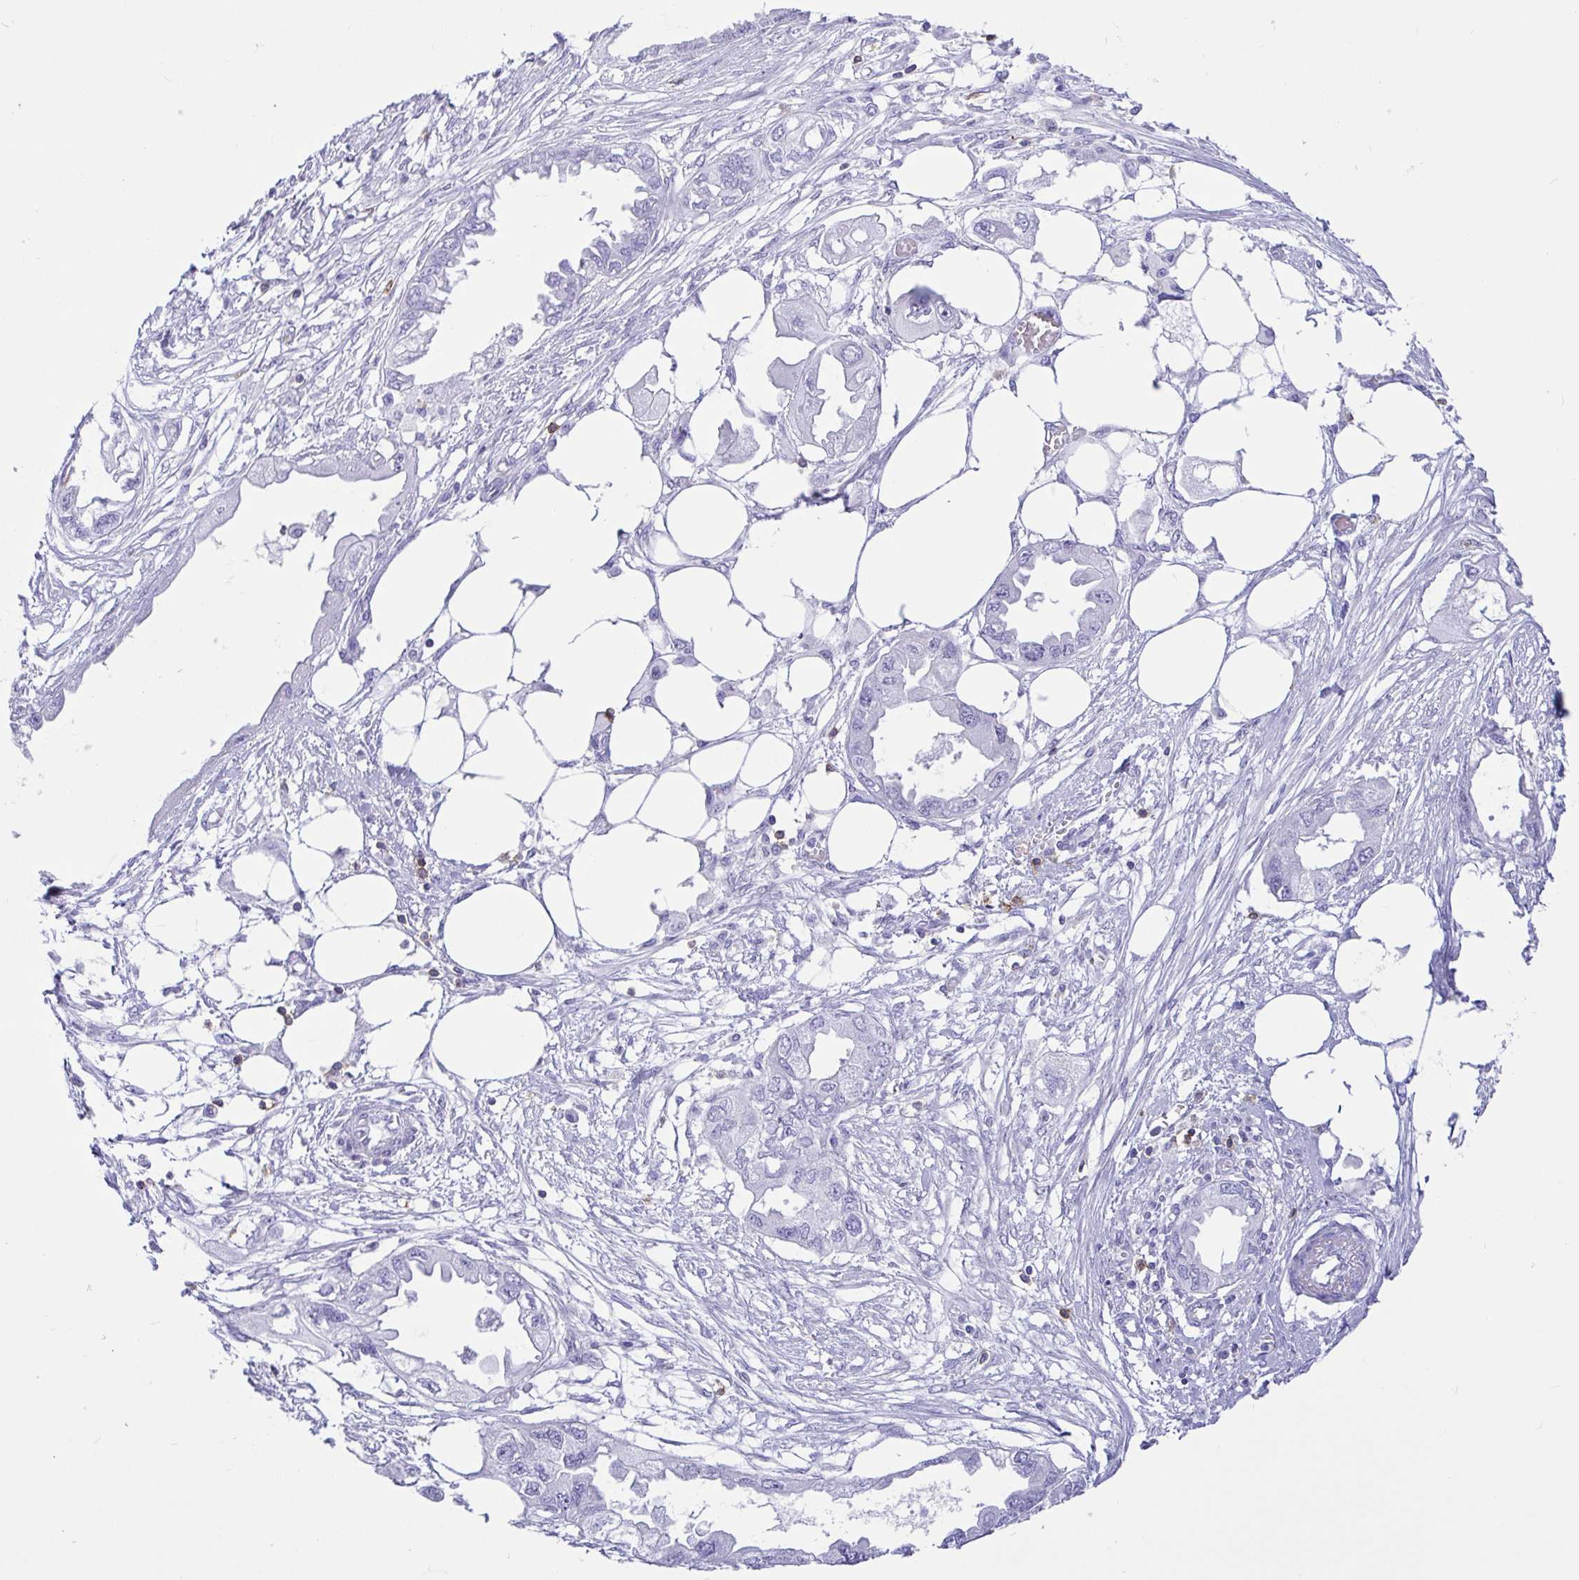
{"staining": {"intensity": "negative", "quantity": "none", "location": "none"}, "tissue": "endometrial cancer", "cell_type": "Tumor cells", "image_type": "cancer", "snomed": [{"axis": "morphology", "description": "Adenocarcinoma, NOS"}, {"axis": "morphology", "description": "Adenocarcinoma, metastatic, NOS"}, {"axis": "topography", "description": "Adipose tissue"}, {"axis": "topography", "description": "Endometrium"}], "caption": "Human adenocarcinoma (endometrial) stained for a protein using immunohistochemistry reveals no expression in tumor cells.", "gene": "CD5", "patient": {"sex": "female", "age": 67}}